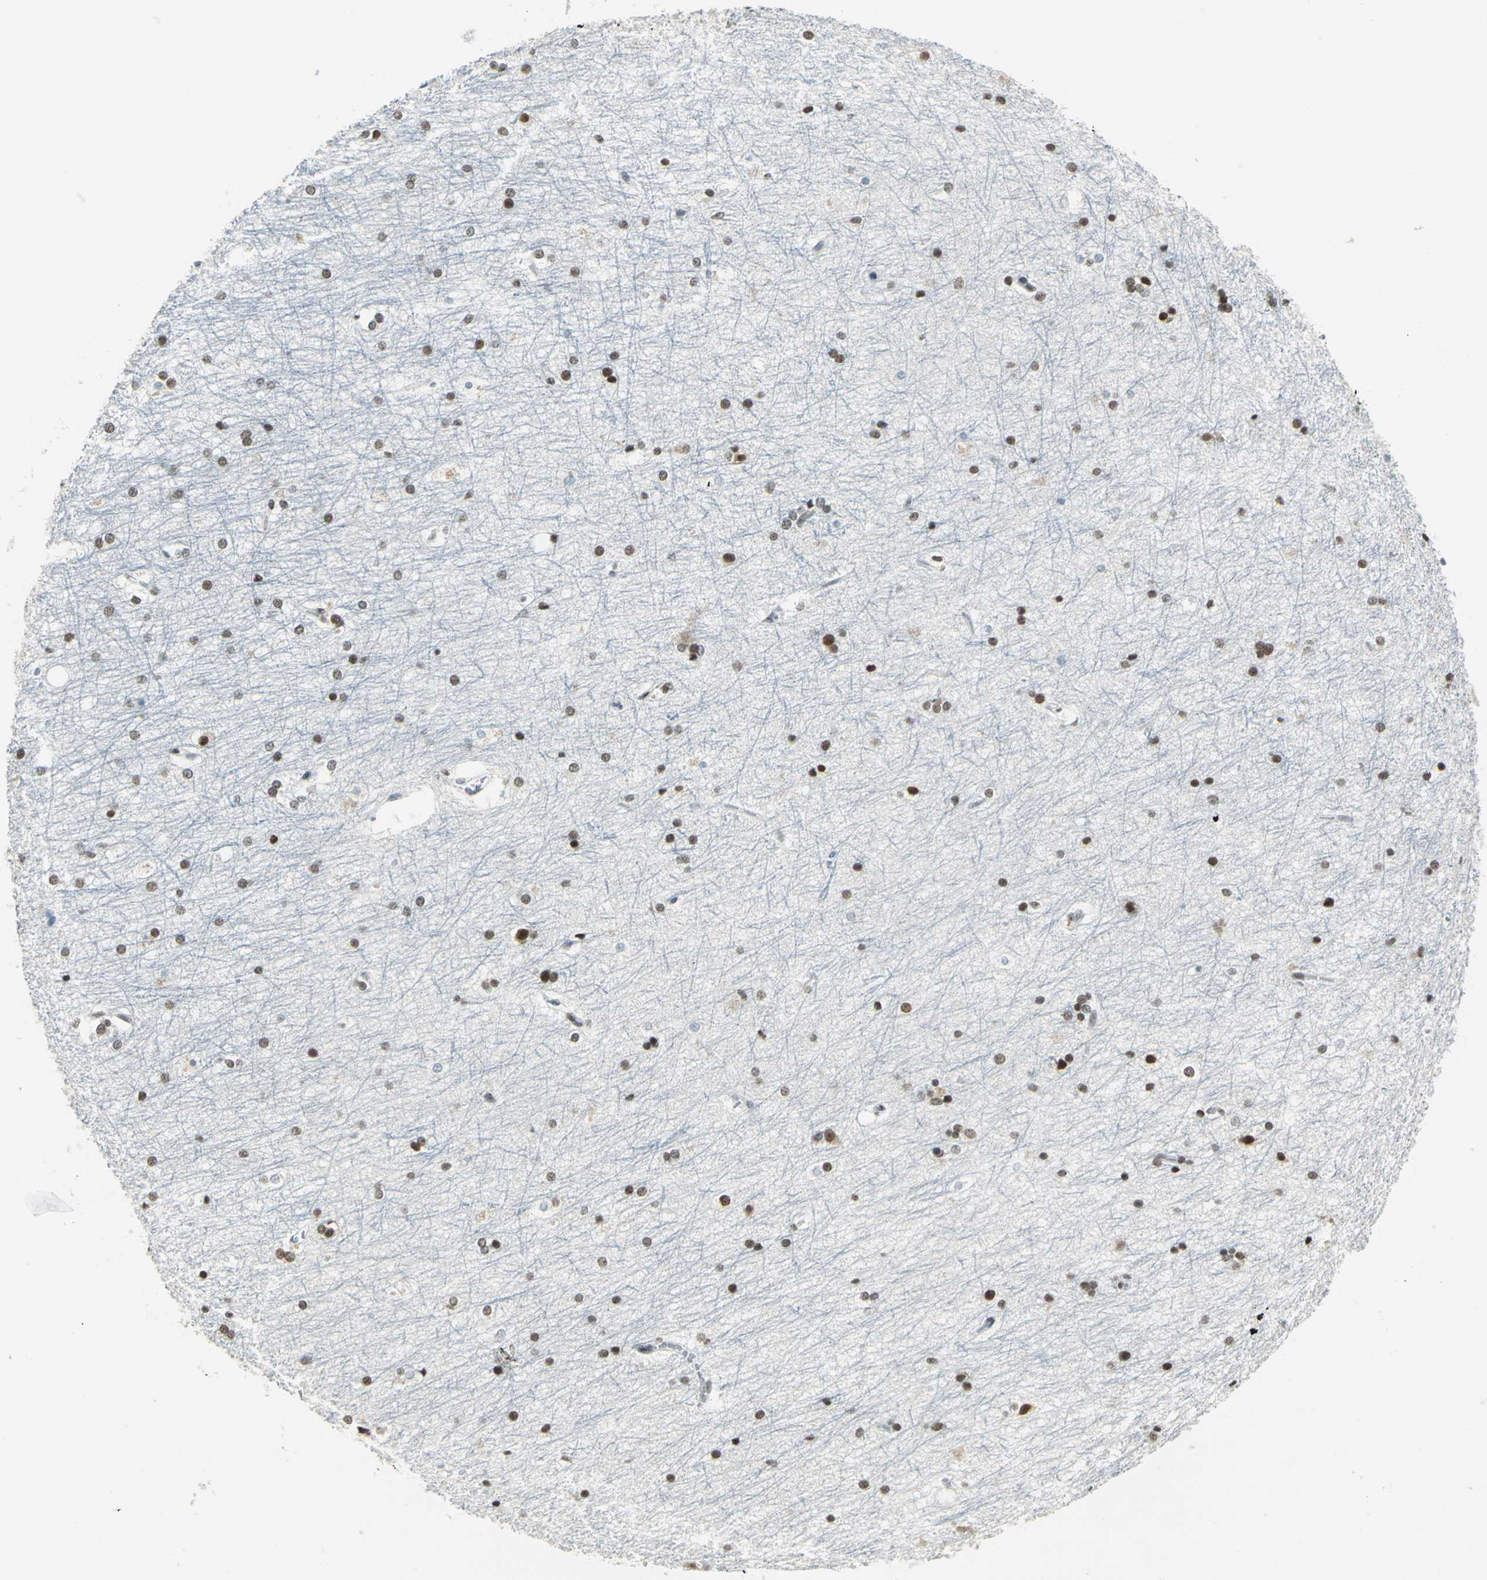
{"staining": {"intensity": "strong", "quantity": "25%-75%", "location": "nuclear"}, "tissue": "hippocampus", "cell_type": "Glial cells", "image_type": "normal", "snomed": [{"axis": "morphology", "description": "Normal tissue, NOS"}, {"axis": "topography", "description": "Hippocampus"}], "caption": "Immunohistochemistry (IHC) photomicrograph of unremarkable hippocampus stained for a protein (brown), which displays high levels of strong nuclear expression in about 25%-75% of glial cells.", "gene": "ADNP", "patient": {"sex": "female", "age": 19}}